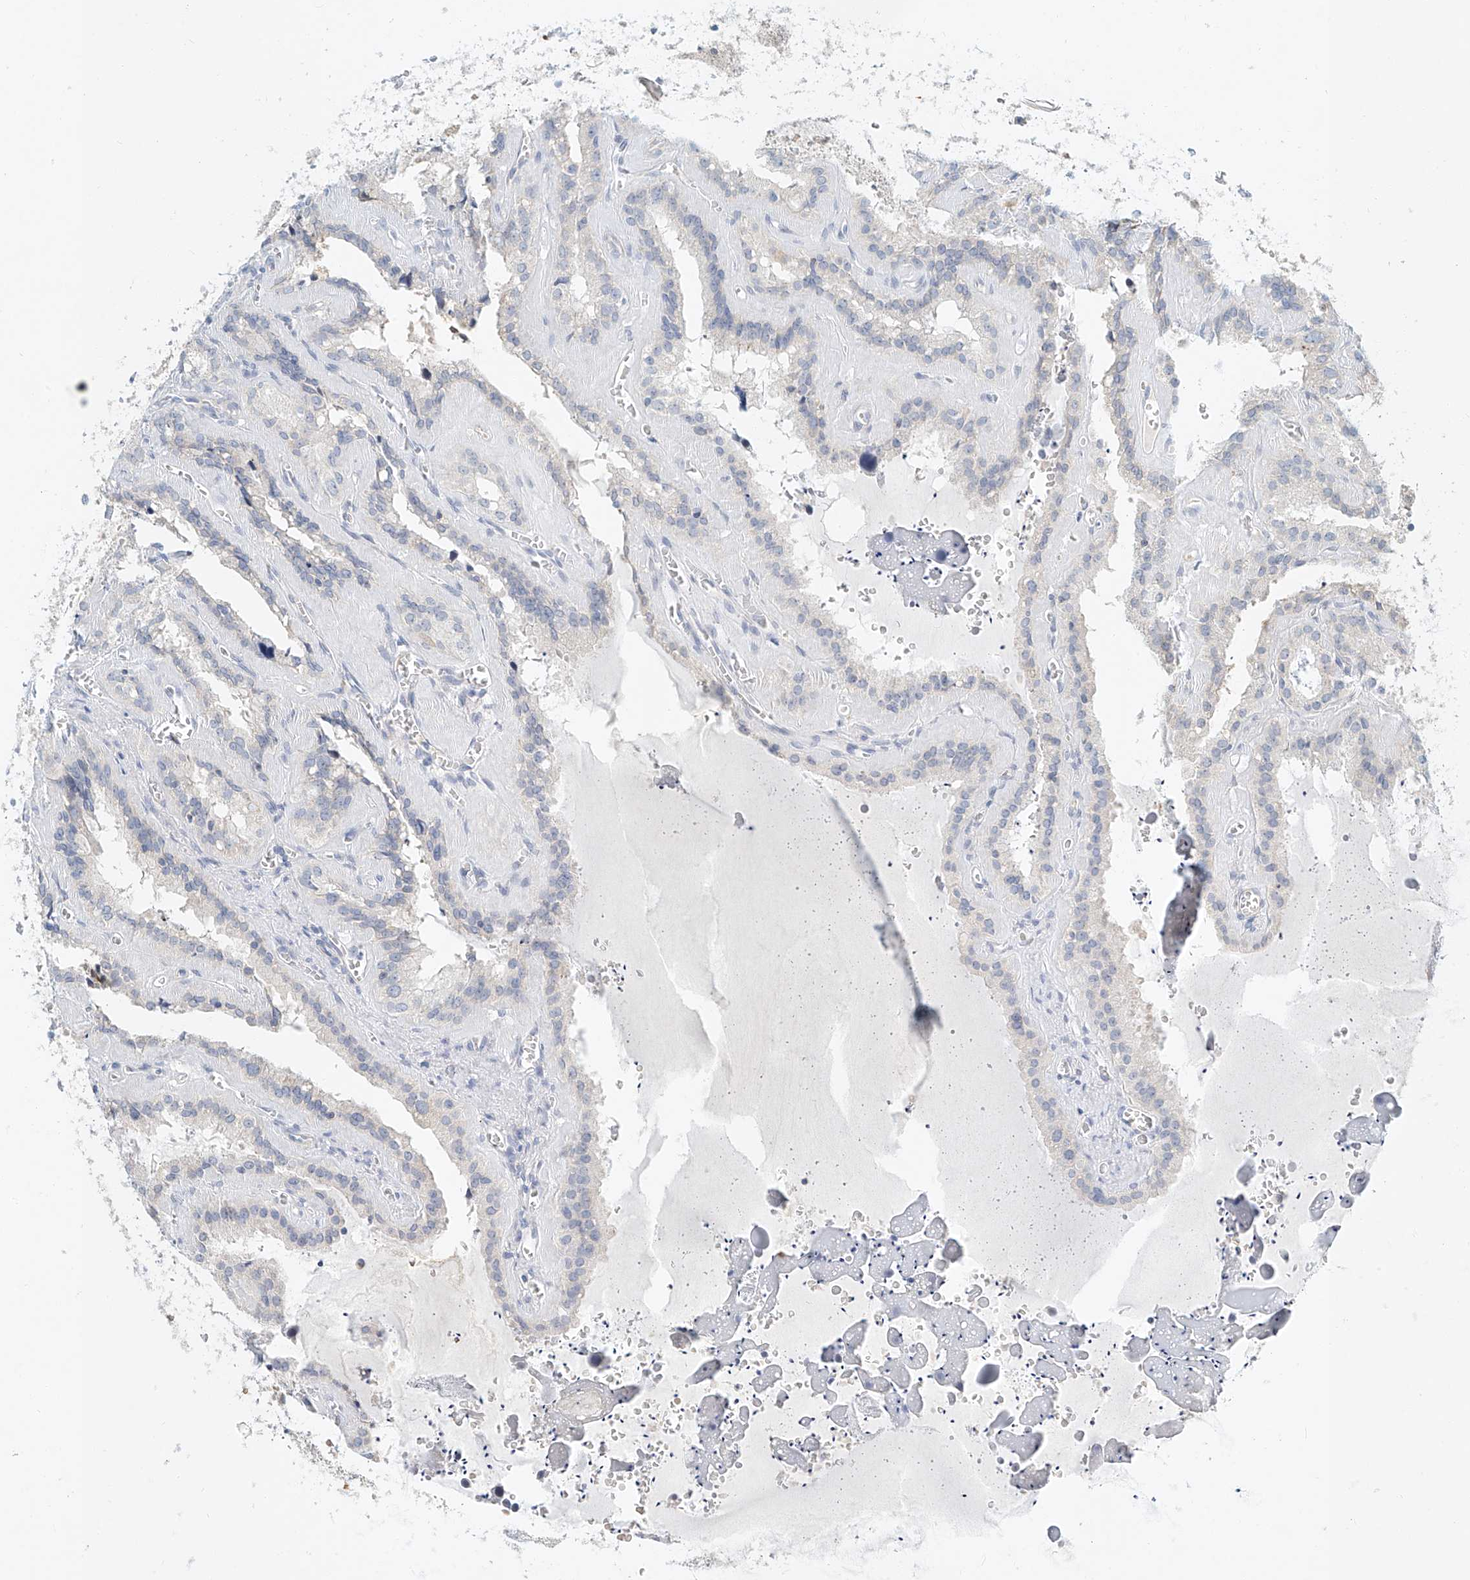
{"staining": {"intensity": "negative", "quantity": "none", "location": "none"}, "tissue": "seminal vesicle", "cell_type": "Glandular cells", "image_type": "normal", "snomed": [{"axis": "morphology", "description": "Normal tissue, NOS"}, {"axis": "topography", "description": "Prostate"}, {"axis": "topography", "description": "Seminal veicle"}], "caption": "The micrograph demonstrates no staining of glandular cells in unremarkable seminal vesicle.", "gene": "SYTL3", "patient": {"sex": "male", "age": 59}}